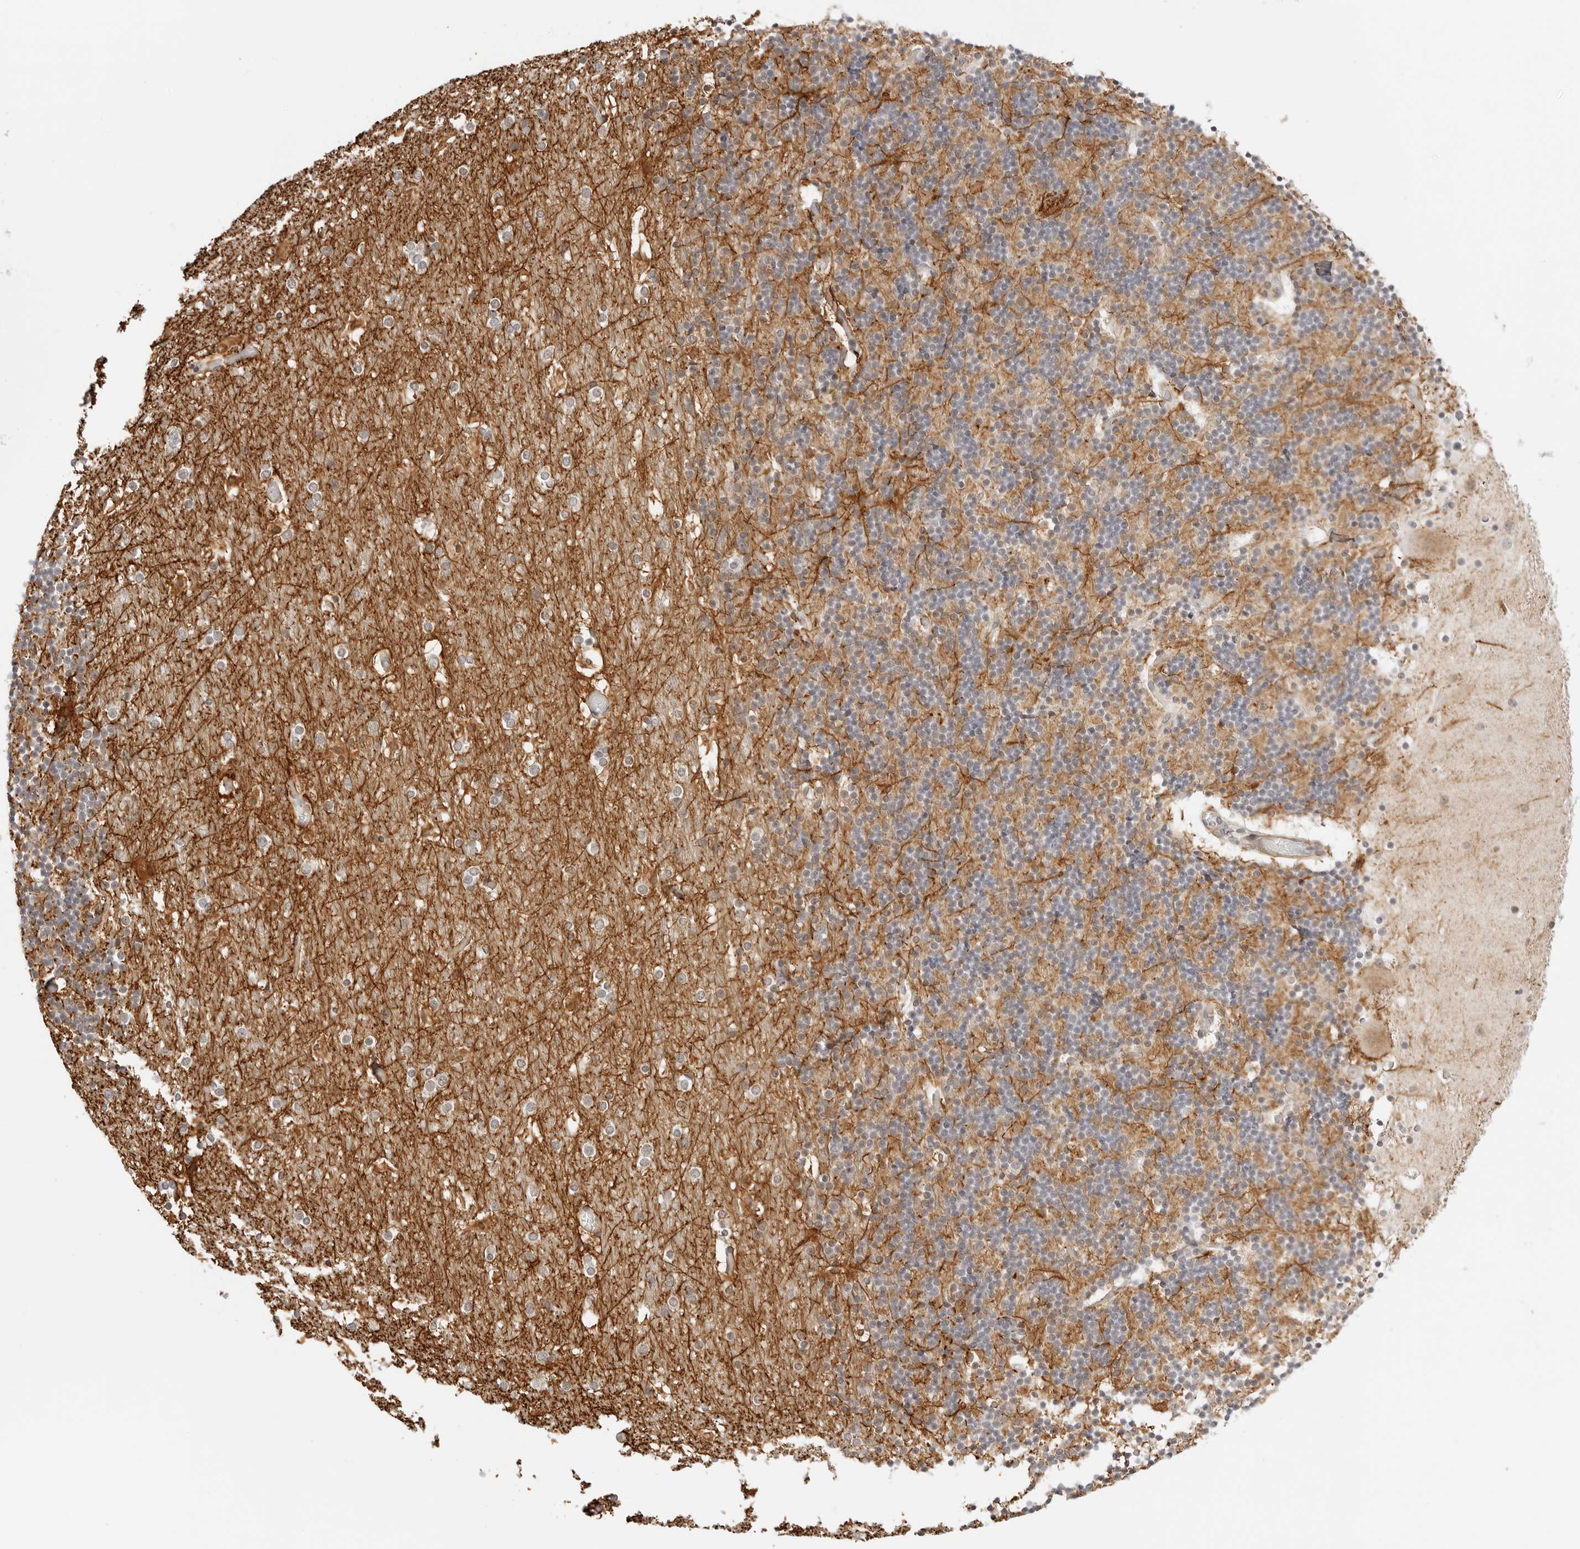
{"staining": {"intensity": "moderate", "quantity": "25%-75%", "location": "cytoplasmic/membranous"}, "tissue": "cerebellum", "cell_type": "Cells in granular layer", "image_type": "normal", "snomed": [{"axis": "morphology", "description": "Normal tissue, NOS"}, {"axis": "topography", "description": "Cerebellum"}], "caption": "Cells in granular layer demonstrate medium levels of moderate cytoplasmic/membranous expression in approximately 25%-75% of cells in unremarkable cerebellum. (IHC, brightfield microscopy, high magnification).", "gene": "GORAB", "patient": {"sex": "male", "age": 57}}